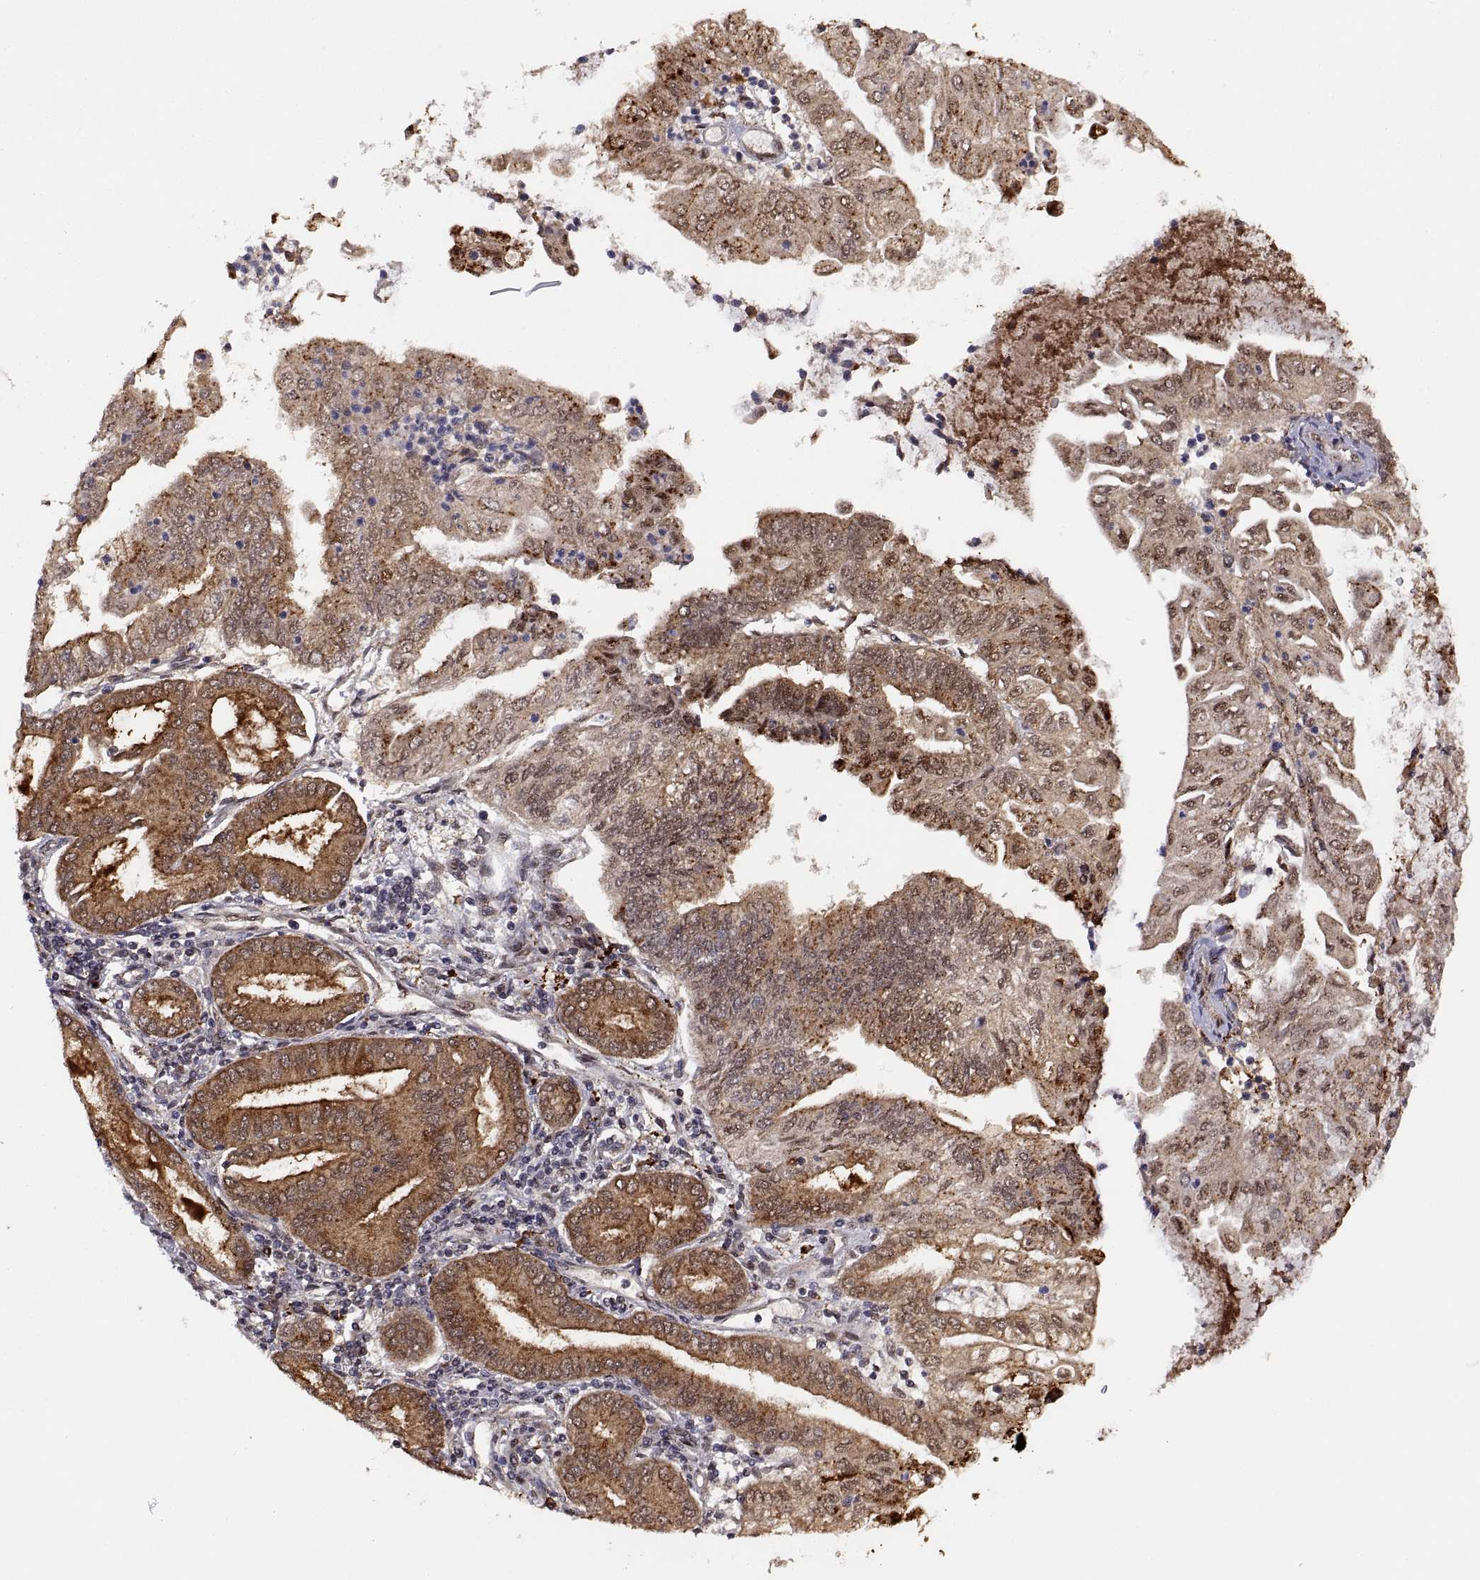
{"staining": {"intensity": "strong", "quantity": "25%-75%", "location": "cytoplasmic/membranous"}, "tissue": "endometrial cancer", "cell_type": "Tumor cells", "image_type": "cancer", "snomed": [{"axis": "morphology", "description": "Adenocarcinoma, NOS"}, {"axis": "topography", "description": "Endometrium"}], "caption": "The micrograph exhibits immunohistochemical staining of endometrial adenocarcinoma. There is strong cytoplasmic/membranous staining is appreciated in about 25%-75% of tumor cells.", "gene": "PSMC2", "patient": {"sex": "female", "age": 55}}